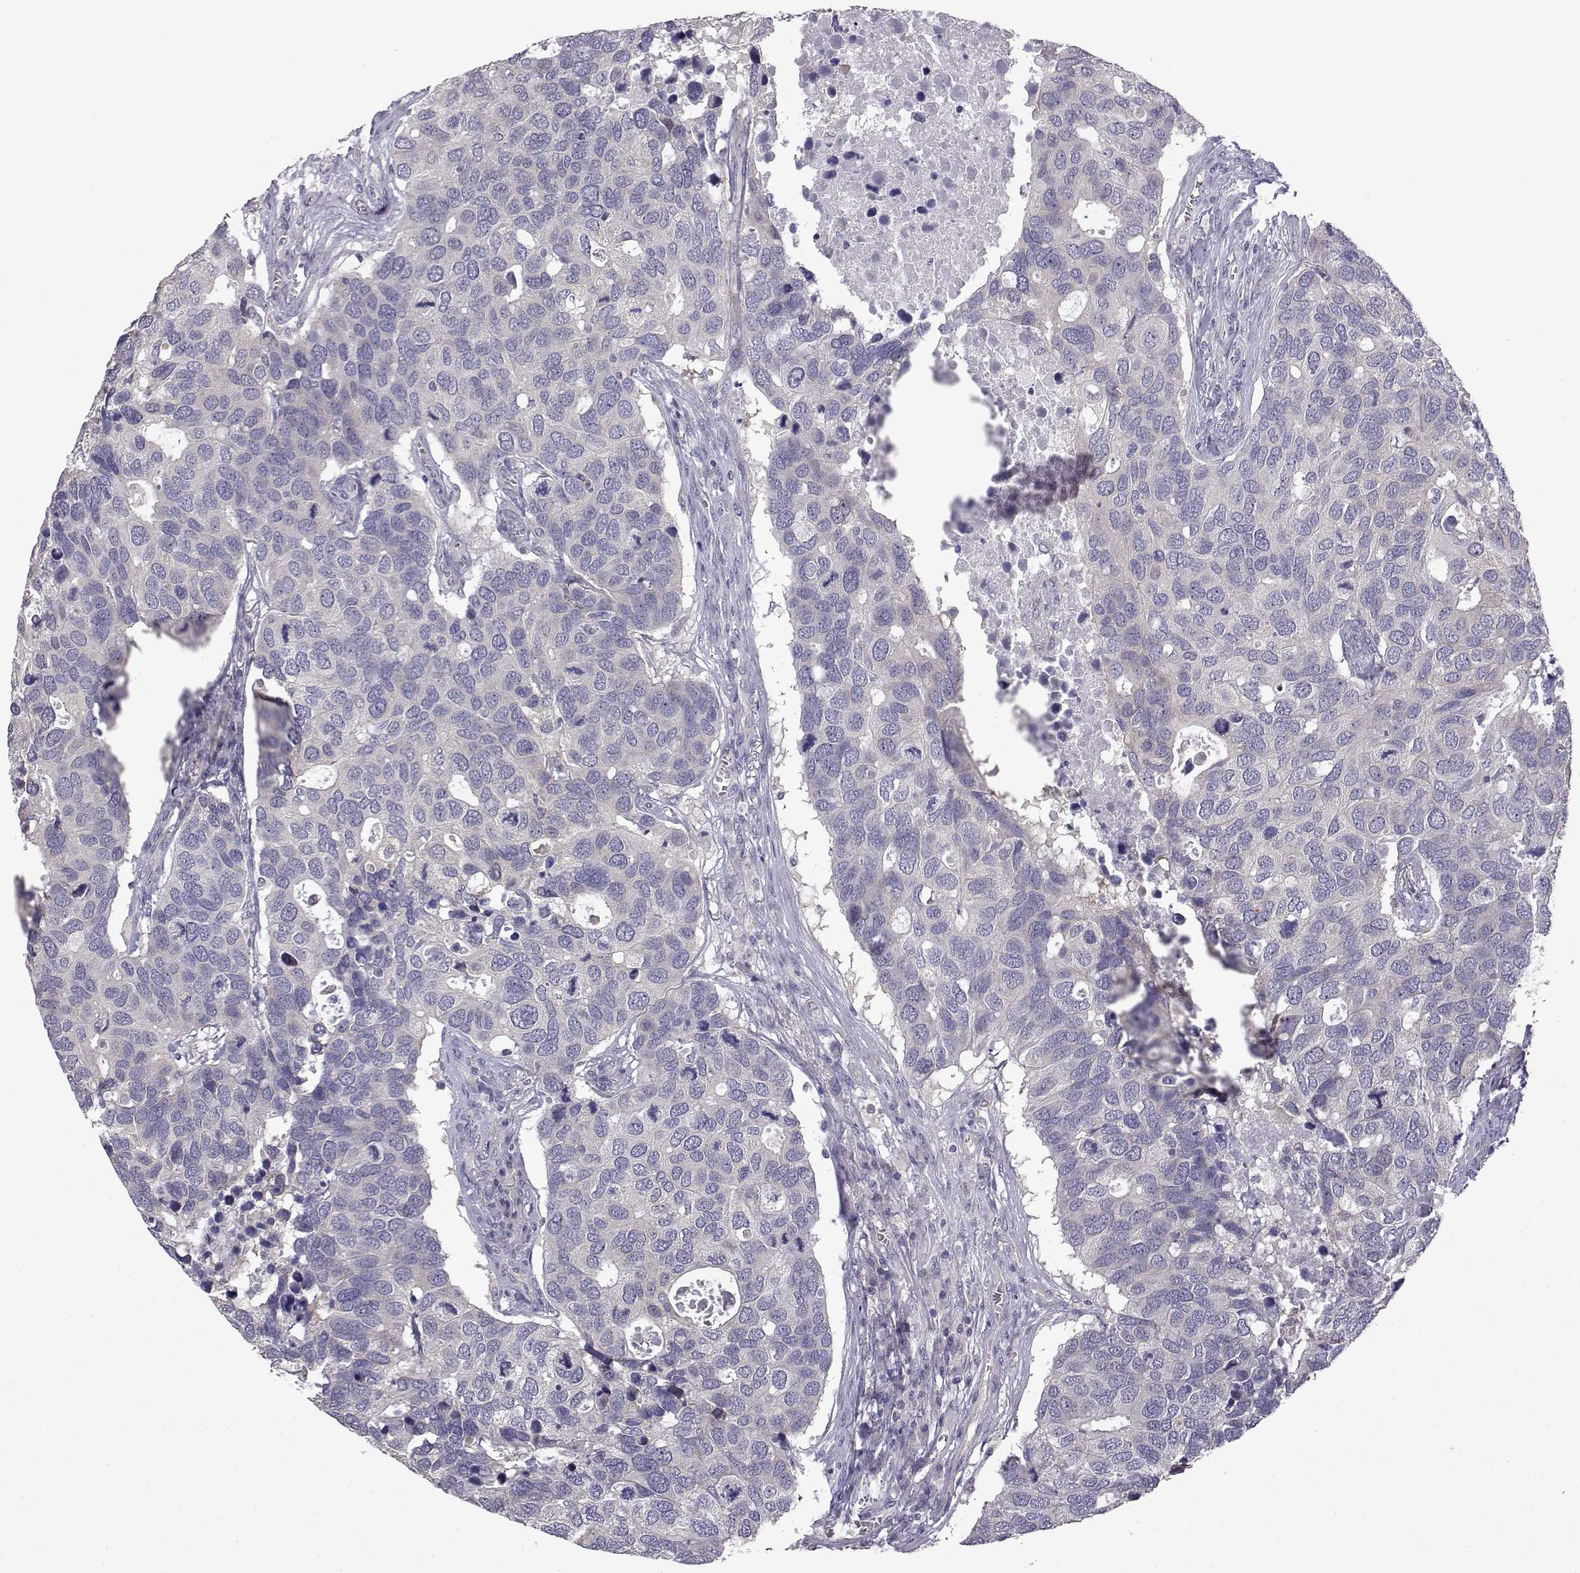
{"staining": {"intensity": "negative", "quantity": "none", "location": "none"}, "tissue": "breast cancer", "cell_type": "Tumor cells", "image_type": "cancer", "snomed": [{"axis": "morphology", "description": "Duct carcinoma"}, {"axis": "topography", "description": "Breast"}], "caption": "There is no significant positivity in tumor cells of breast intraductal carcinoma.", "gene": "VGF", "patient": {"sex": "female", "age": 83}}